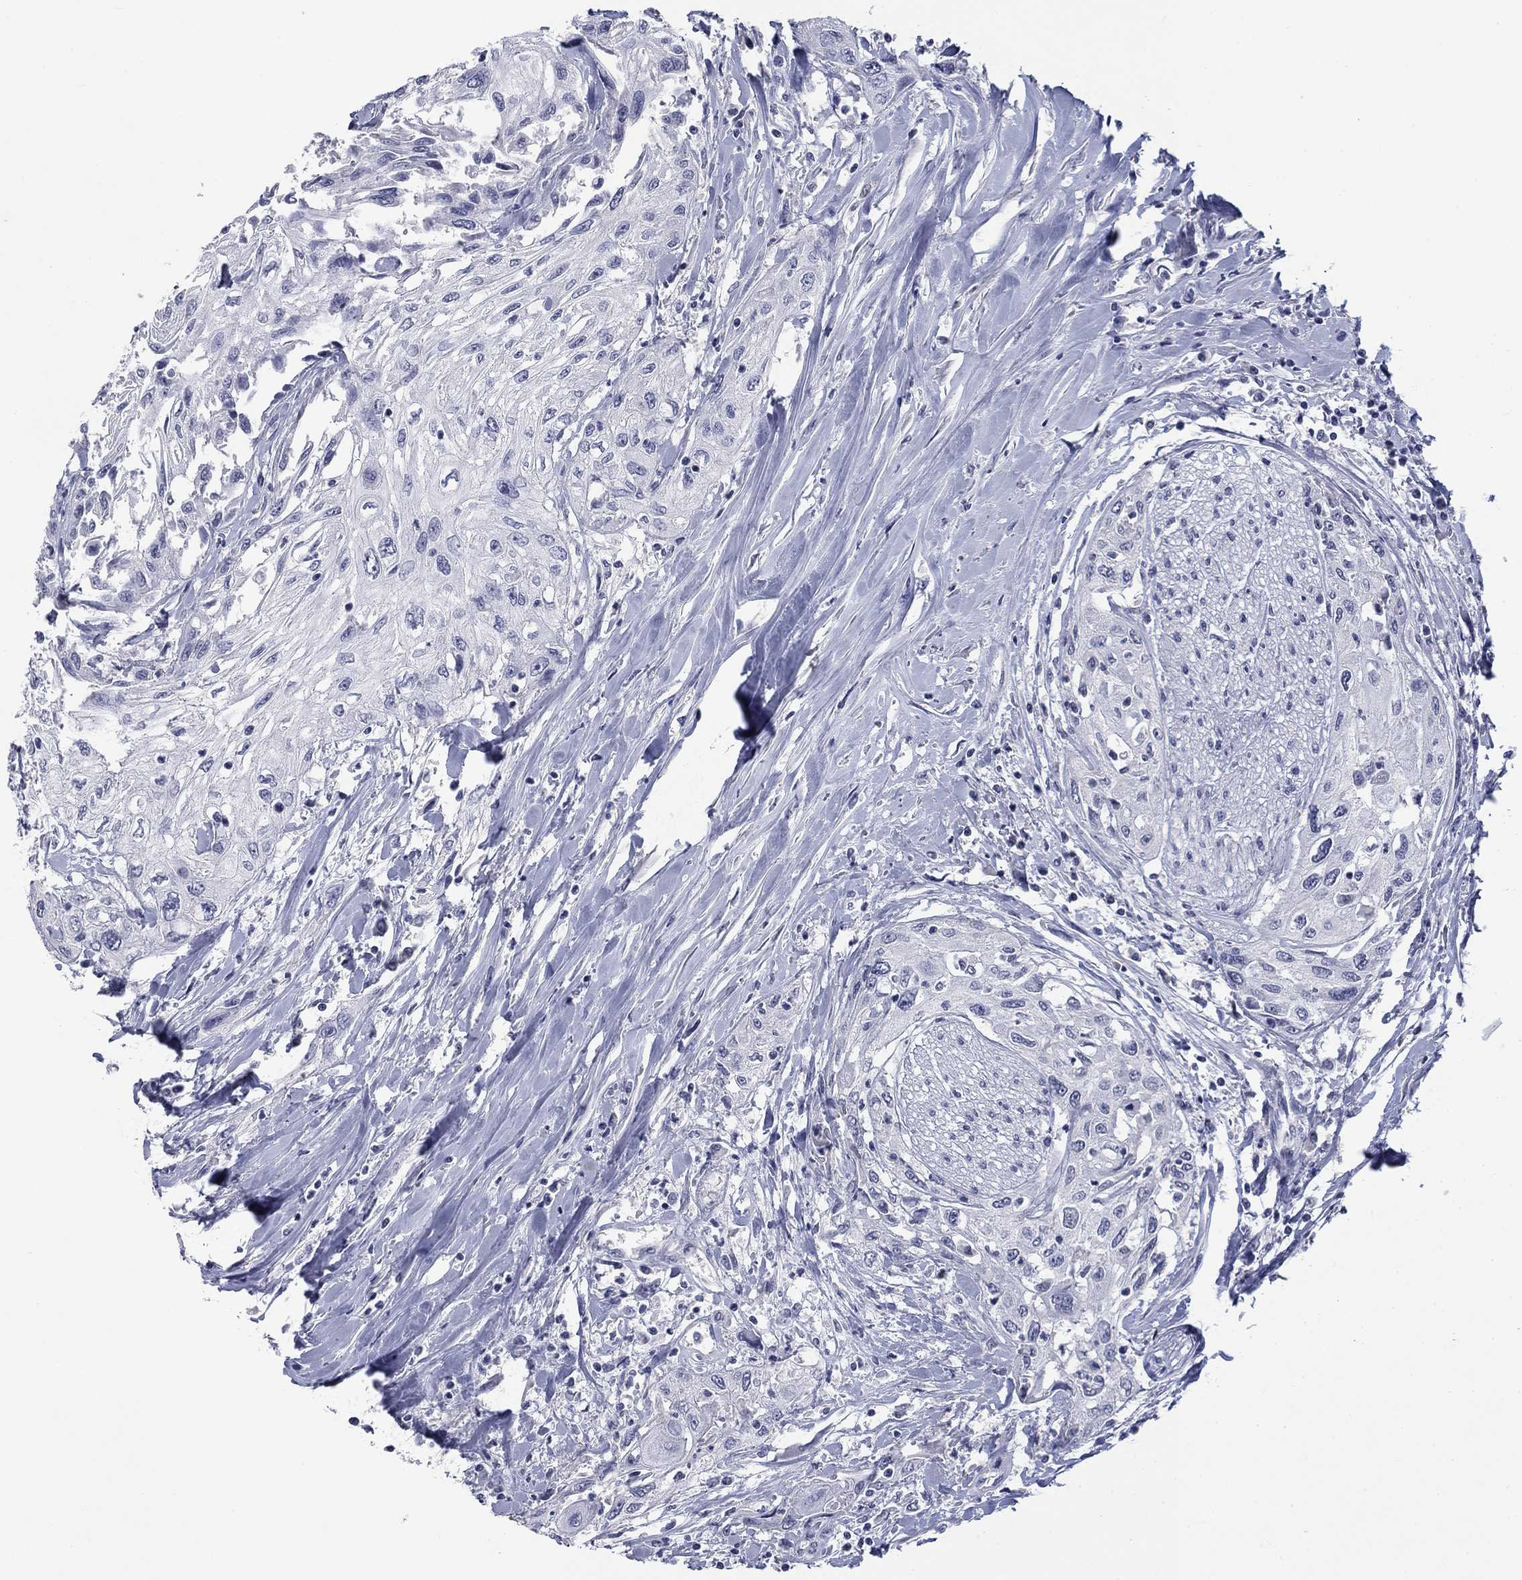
{"staining": {"intensity": "negative", "quantity": "none", "location": "none"}, "tissue": "head and neck cancer", "cell_type": "Tumor cells", "image_type": "cancer", "snomed": [{"axis": "morphology", "description": "Normal tissue, NOS"}, {"axis": "morphology", "description": "Squamous cell carcinoma, NOS"}, {"axis": "topography", "description": "Oral tissue"}, {"axis": "topography", "description": "Peripheral nerve tissue"}, {"axis": "topography", "description": "Head-Neck"}], "caption": "The photomicrograph displays no staining of tumor cells in head and neck squamous cell carcinoma. (Brightfield microscopy of DAB IHC at high magnification).", "gene": "ELAVL4", "patient": {"sex": "female", "age": 59}}